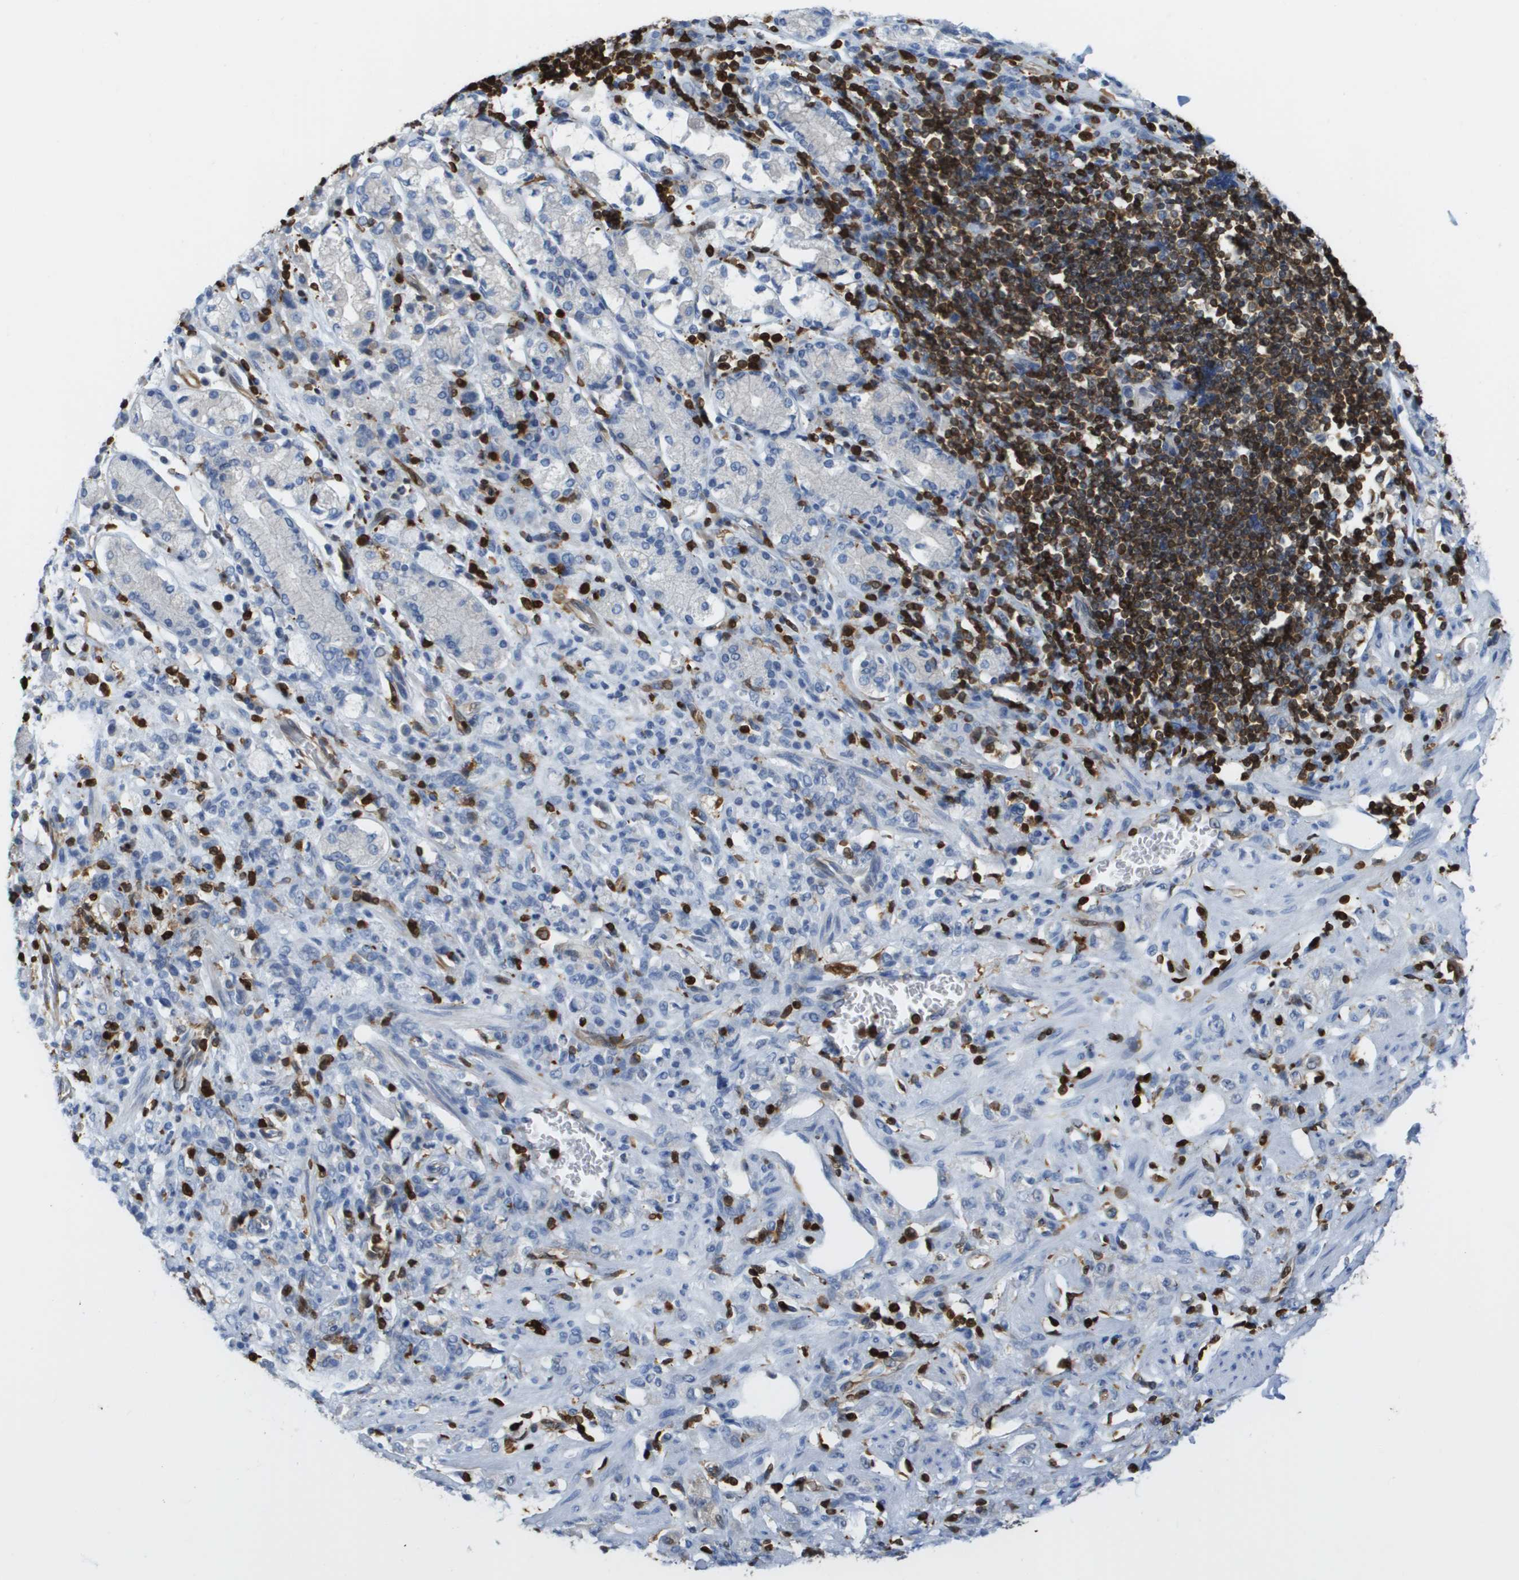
{"staining": {"intensity": "negative", "quantity": "none", "location": "none"}, "tissue": "stomach cancer", "cell_type": "Tumor cells", "image_type": "cancer", "snomed": [{"axis": "morphology", "description": "Normal tissue, NOS"}, {"axis": "morphology", "description": "Adenocarcinoma, NOS"}, {"axis": "topography", "description": "Stomach"}], "caption": "Tumor cells show no significant protein expression in stomach cancer. (Brightfield microscopy of DAB immunohistochemistry at high magnification).", "gene": "DOCK5", "patient": {"sex": "male", "age": 82}}